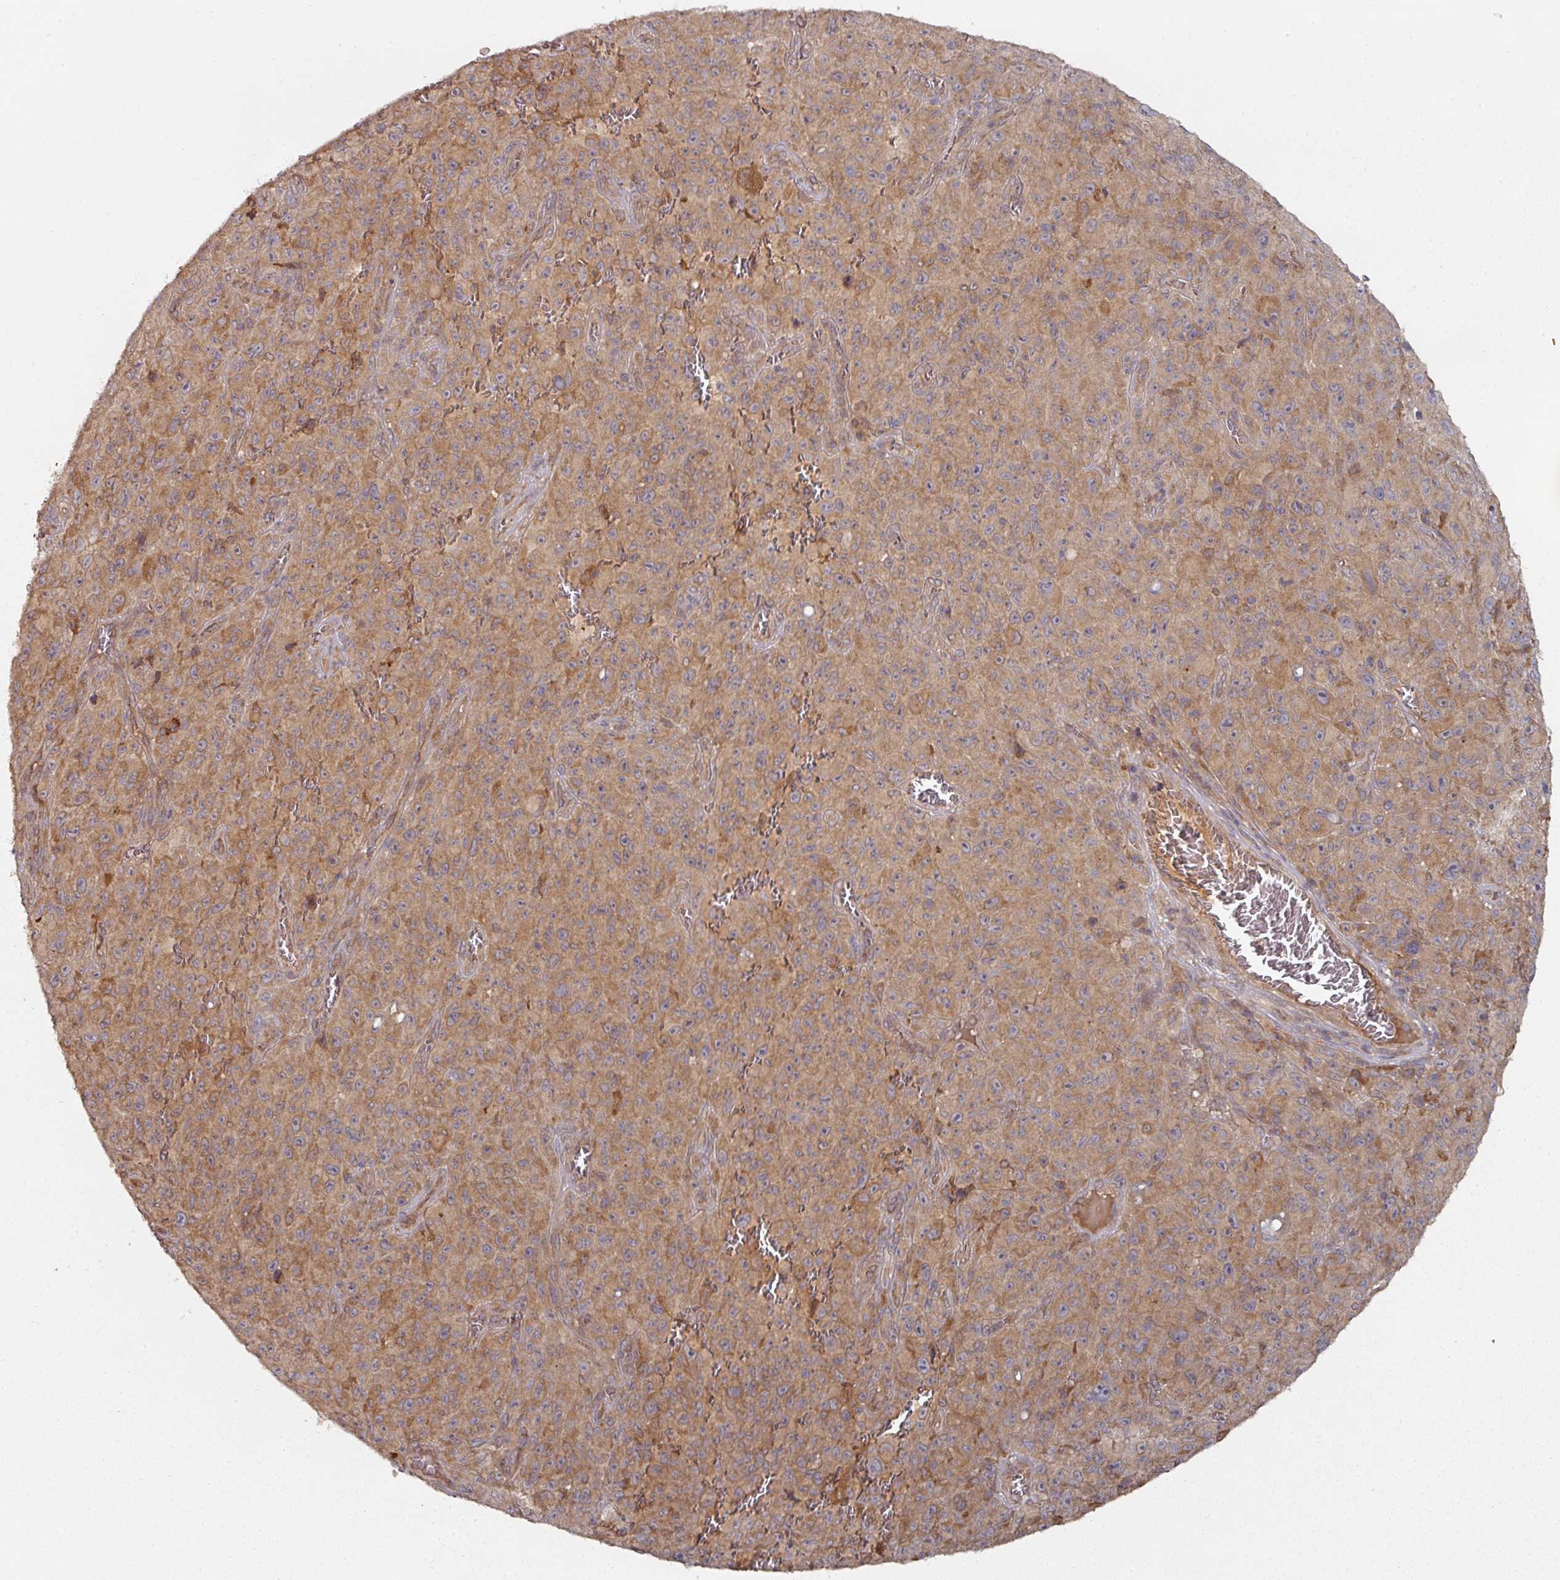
{"staining": {"intensity": "moderate", "quantity": ">75%", "location": "cytoplasmic/membranous"}, "tissue": "melanoma", "cell_type": "Tumor cells", "image_type": "cancer", "snomed": [{"axis": "morphology", "description": "Malignant melanoma, NOS"}, {"axis": "topography", "description": "Skin"}], "caption": "Moderate cytoplasmic/membranous staining for a protein is appreciated in about >75% of tumor cells of malignant melanoma using immunohistochemistry.", "gene": "CEP95", "patient": {"sex": "female", "age": 82}}